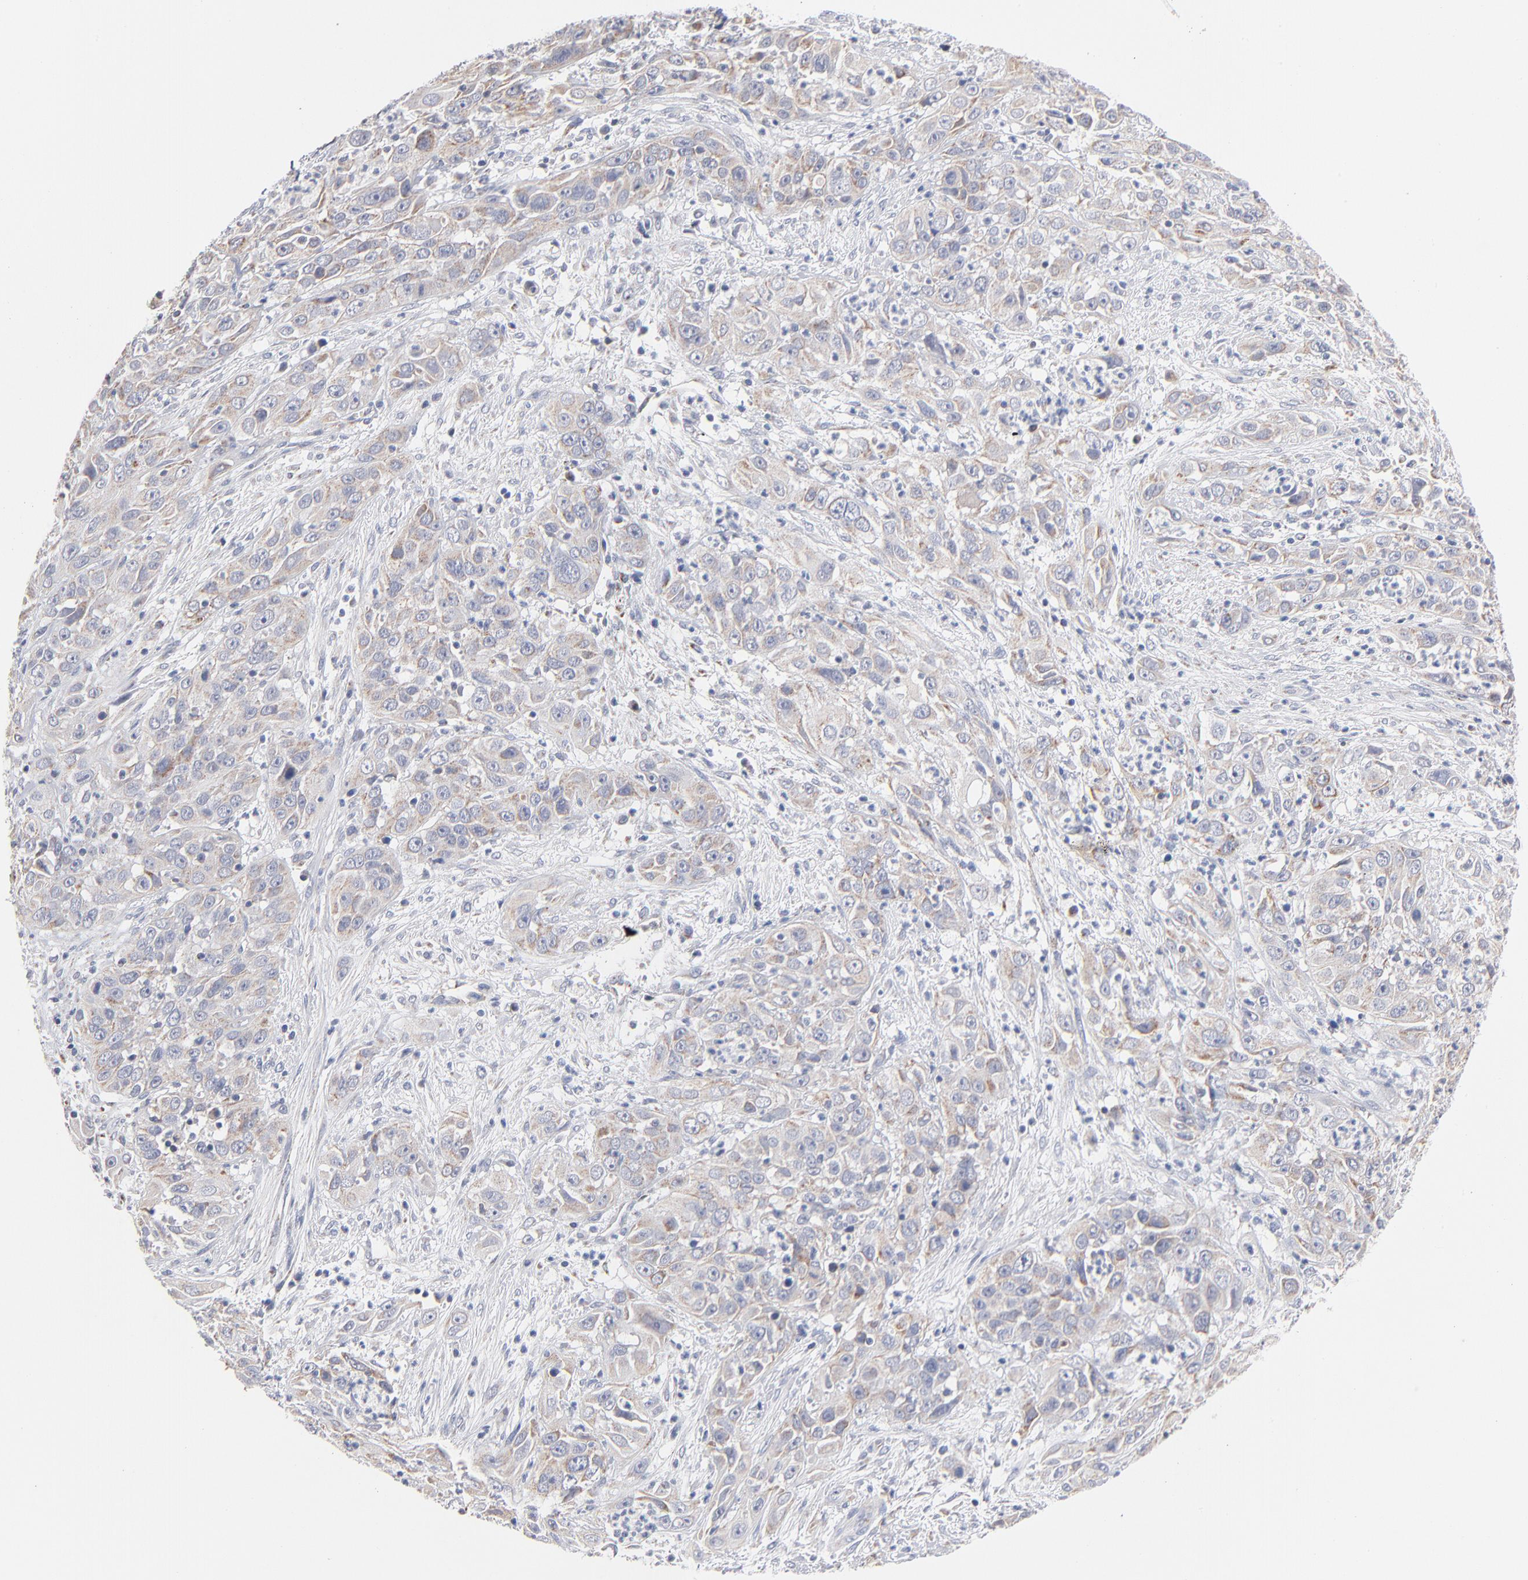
{"staining": {"intensity": "moderate", "quantity": "25%-75%", "location": "cytoplasmic/membranous"}, "tissue": "cervical cancer", "cell_type": "Tumor cells", "image_type": "cancer", "snomed": [{"axis": "morphology", "description": "Squamous cell carcinoma, NOS"}, {"axis": "topography", "description": "Cervix"}], "caption": "This histopathology image displays squamous cell carcinoma (cervical) stained with IHC to label a protein in brown. The cytoplasmic/membranous of tumor cells show moderate positivity for the protein. Nuclei are counter-stained blue.", "gene": "MRPL58", "patient": {"sex": "female", "age": 32}}